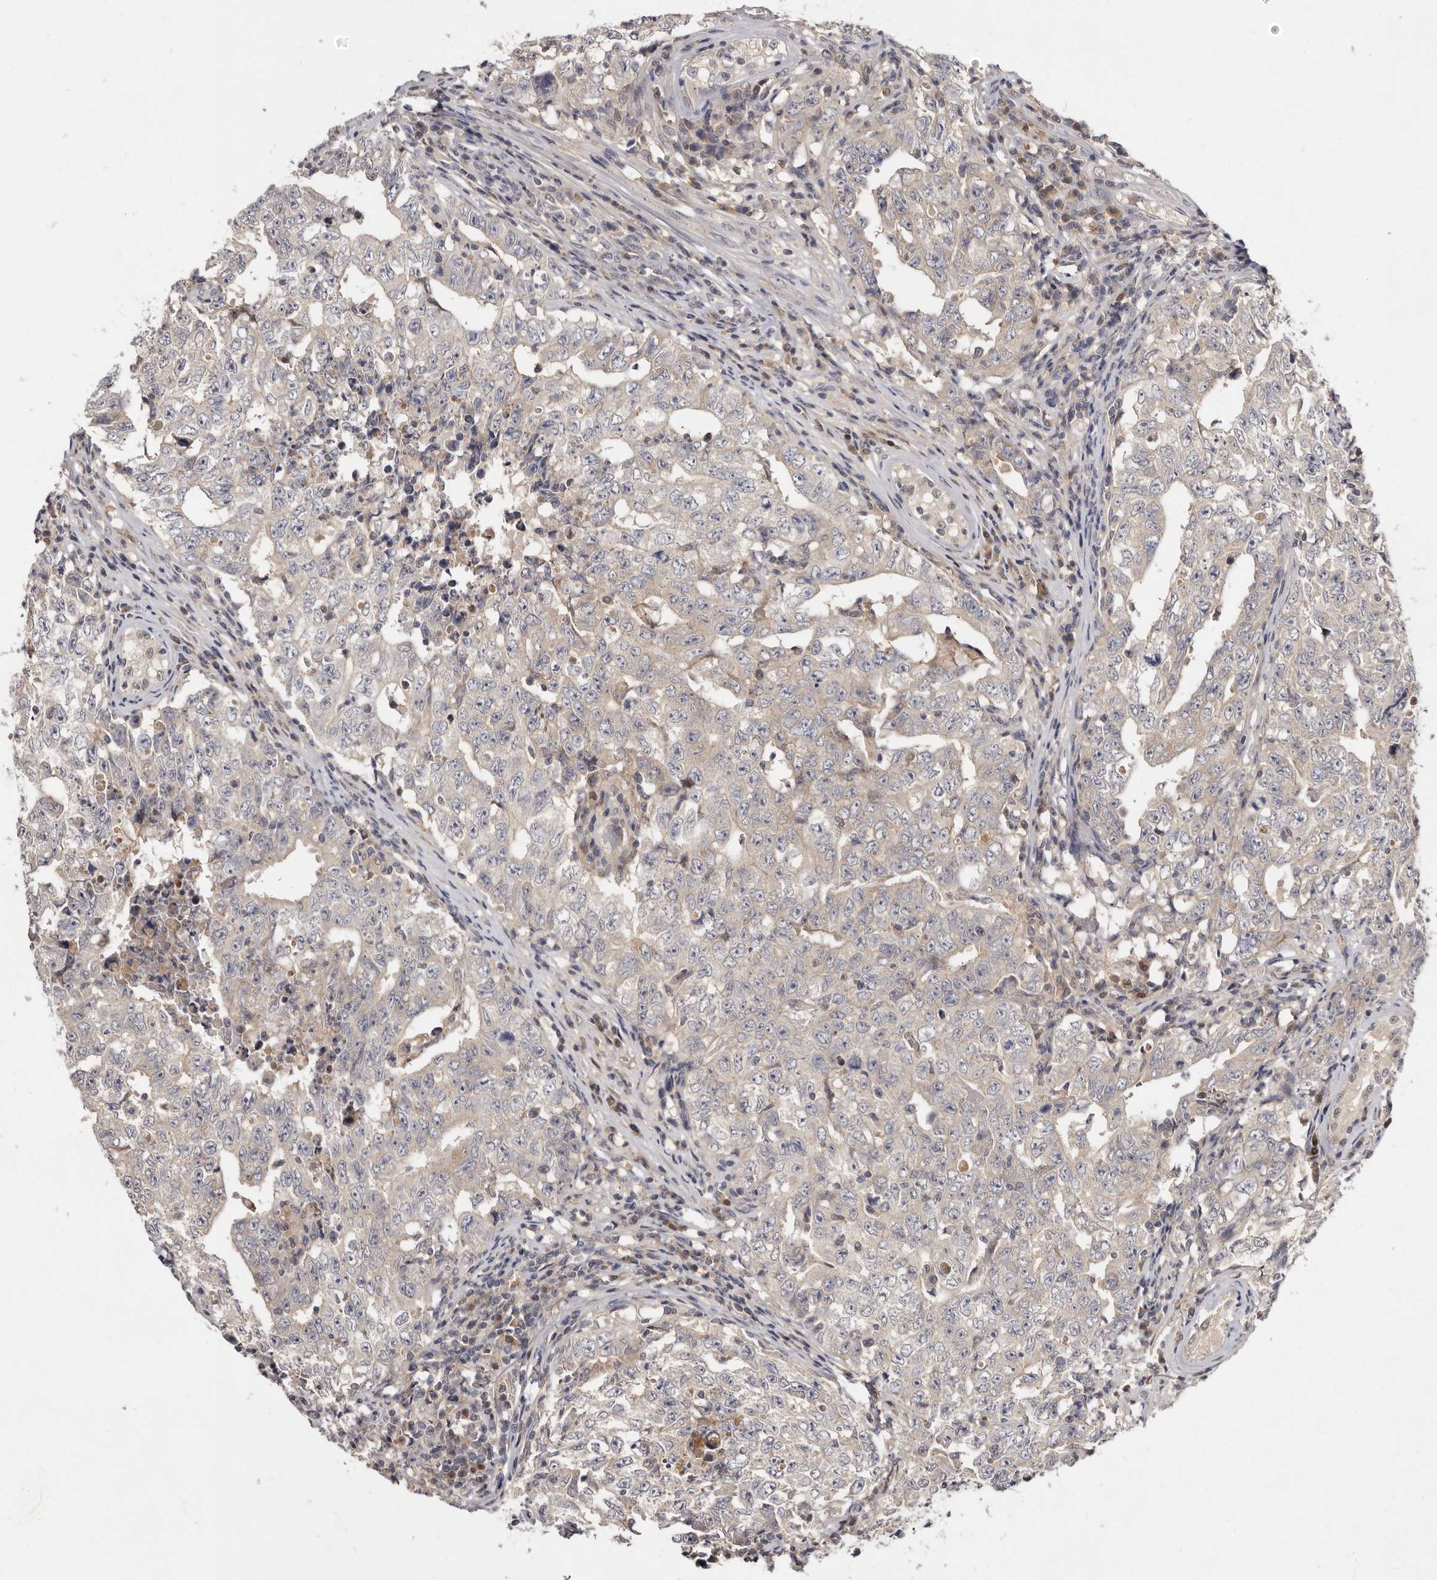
{"staining": {"intensity": "negative", "quantity": "none", "location": "none"}, "tissue": "testis cancer", "cell_type": "Tumor cells", "image_type": "cancer", "snomed": [{"axis": "morphology", "description": "Carcinoma, Embryonal, NOS"}, {"axis": "topography", "description": "Testis"}], "caption": "High magnification brightfield microscopy of testis cancer (embryonal carcinoma) stained with DAB (brown) and counterstained with hematoxylin (blue): tumor cells show no significant staining. (DAB (3,3'-diaminobenzidine) IHC, high magnification).", "gene": "INAVA", "patient": {"sex": "male", "age": 26}}